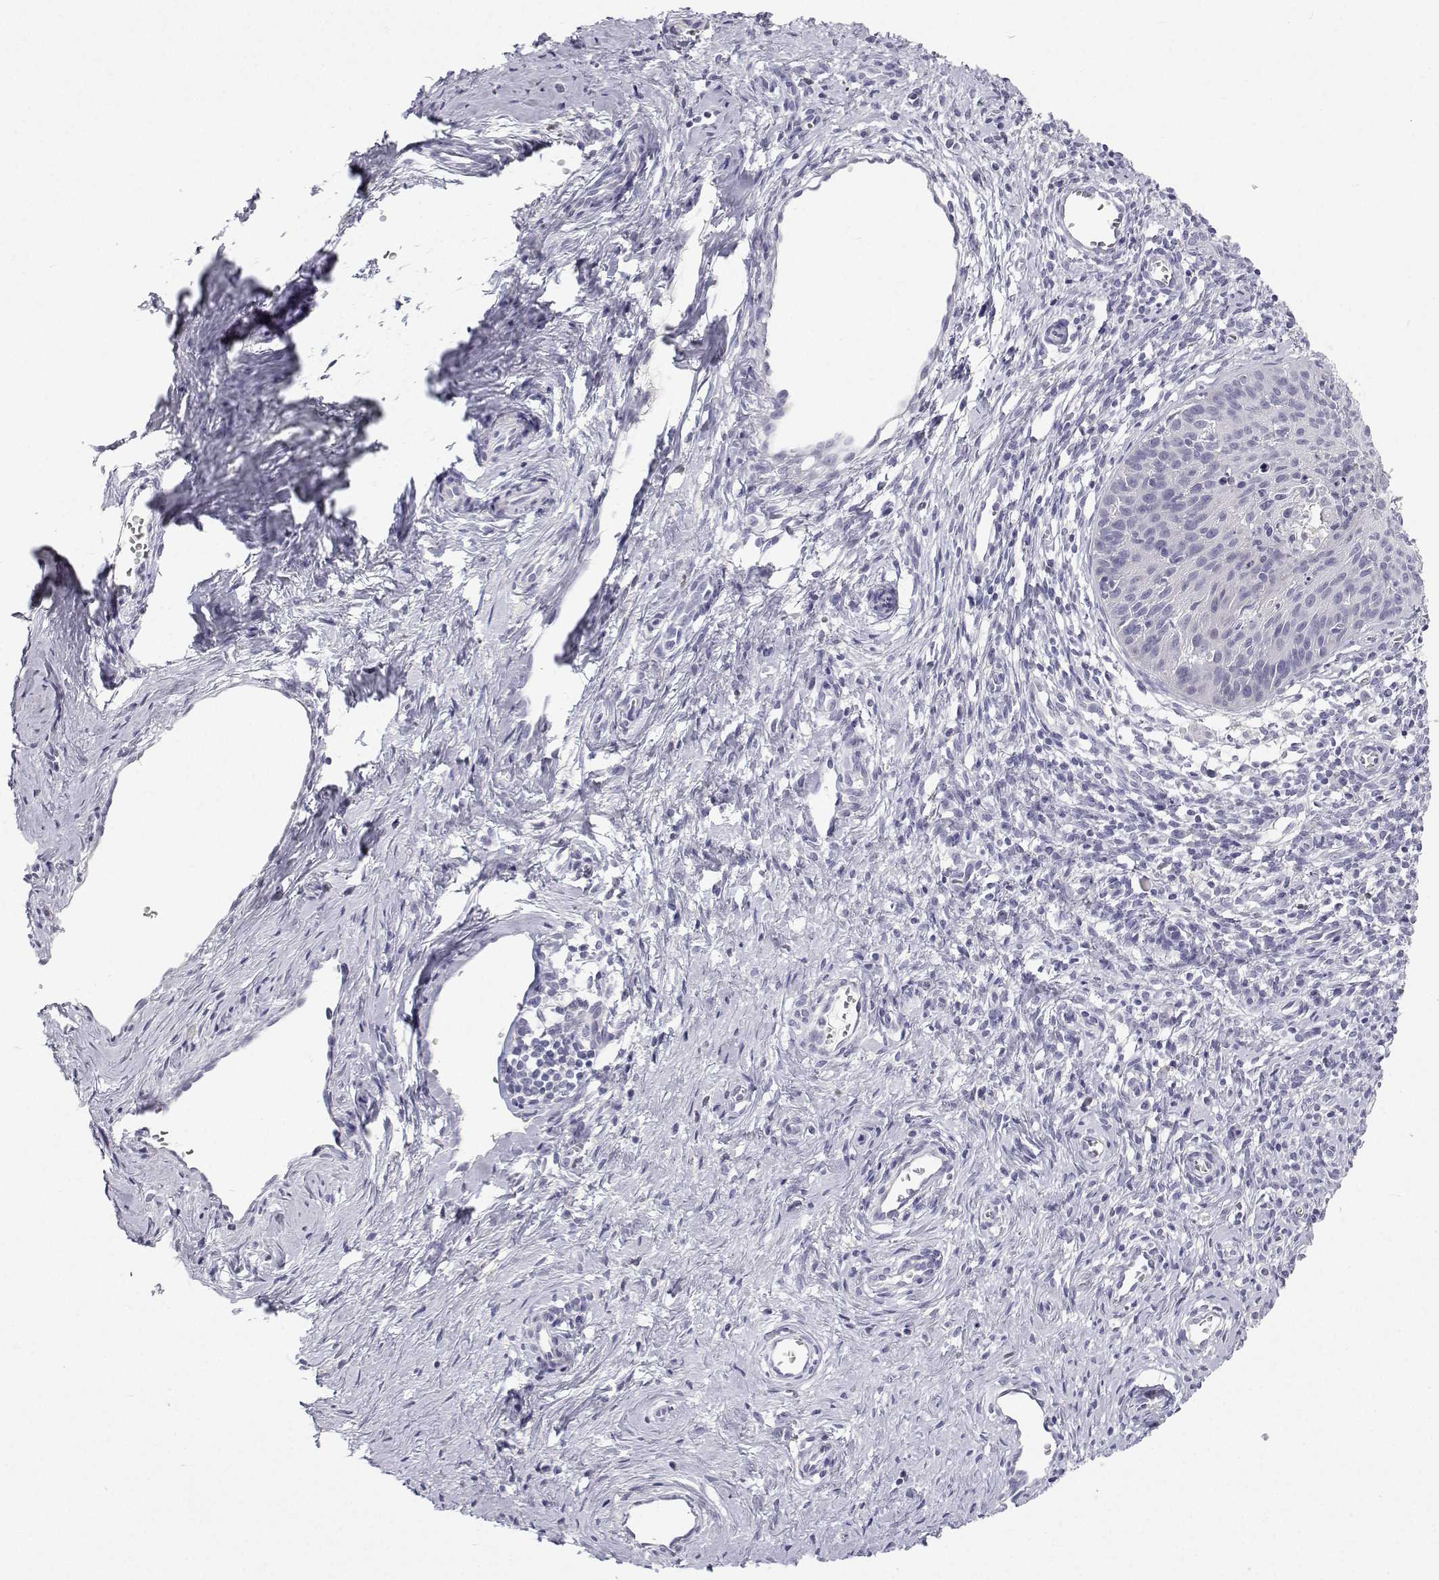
{"staining": {"intensity": "negative", "quantity": "none", "location": "none"}, "tissue": "cervical cancer", "cell_type": "Tumor cells", "image_type": "cancer", "snomed": [{"axis": "morphology", "description": "Squamous cell carcinoma, NOS"}, {"axis": "topography", "description": "Cervix"}], "caption": "Cervical cancer stained for a protein using immunohistochemistry shows no expression tumor cells.", "gene": "TTN", "patient": {"sex": "female", "age": 52}}